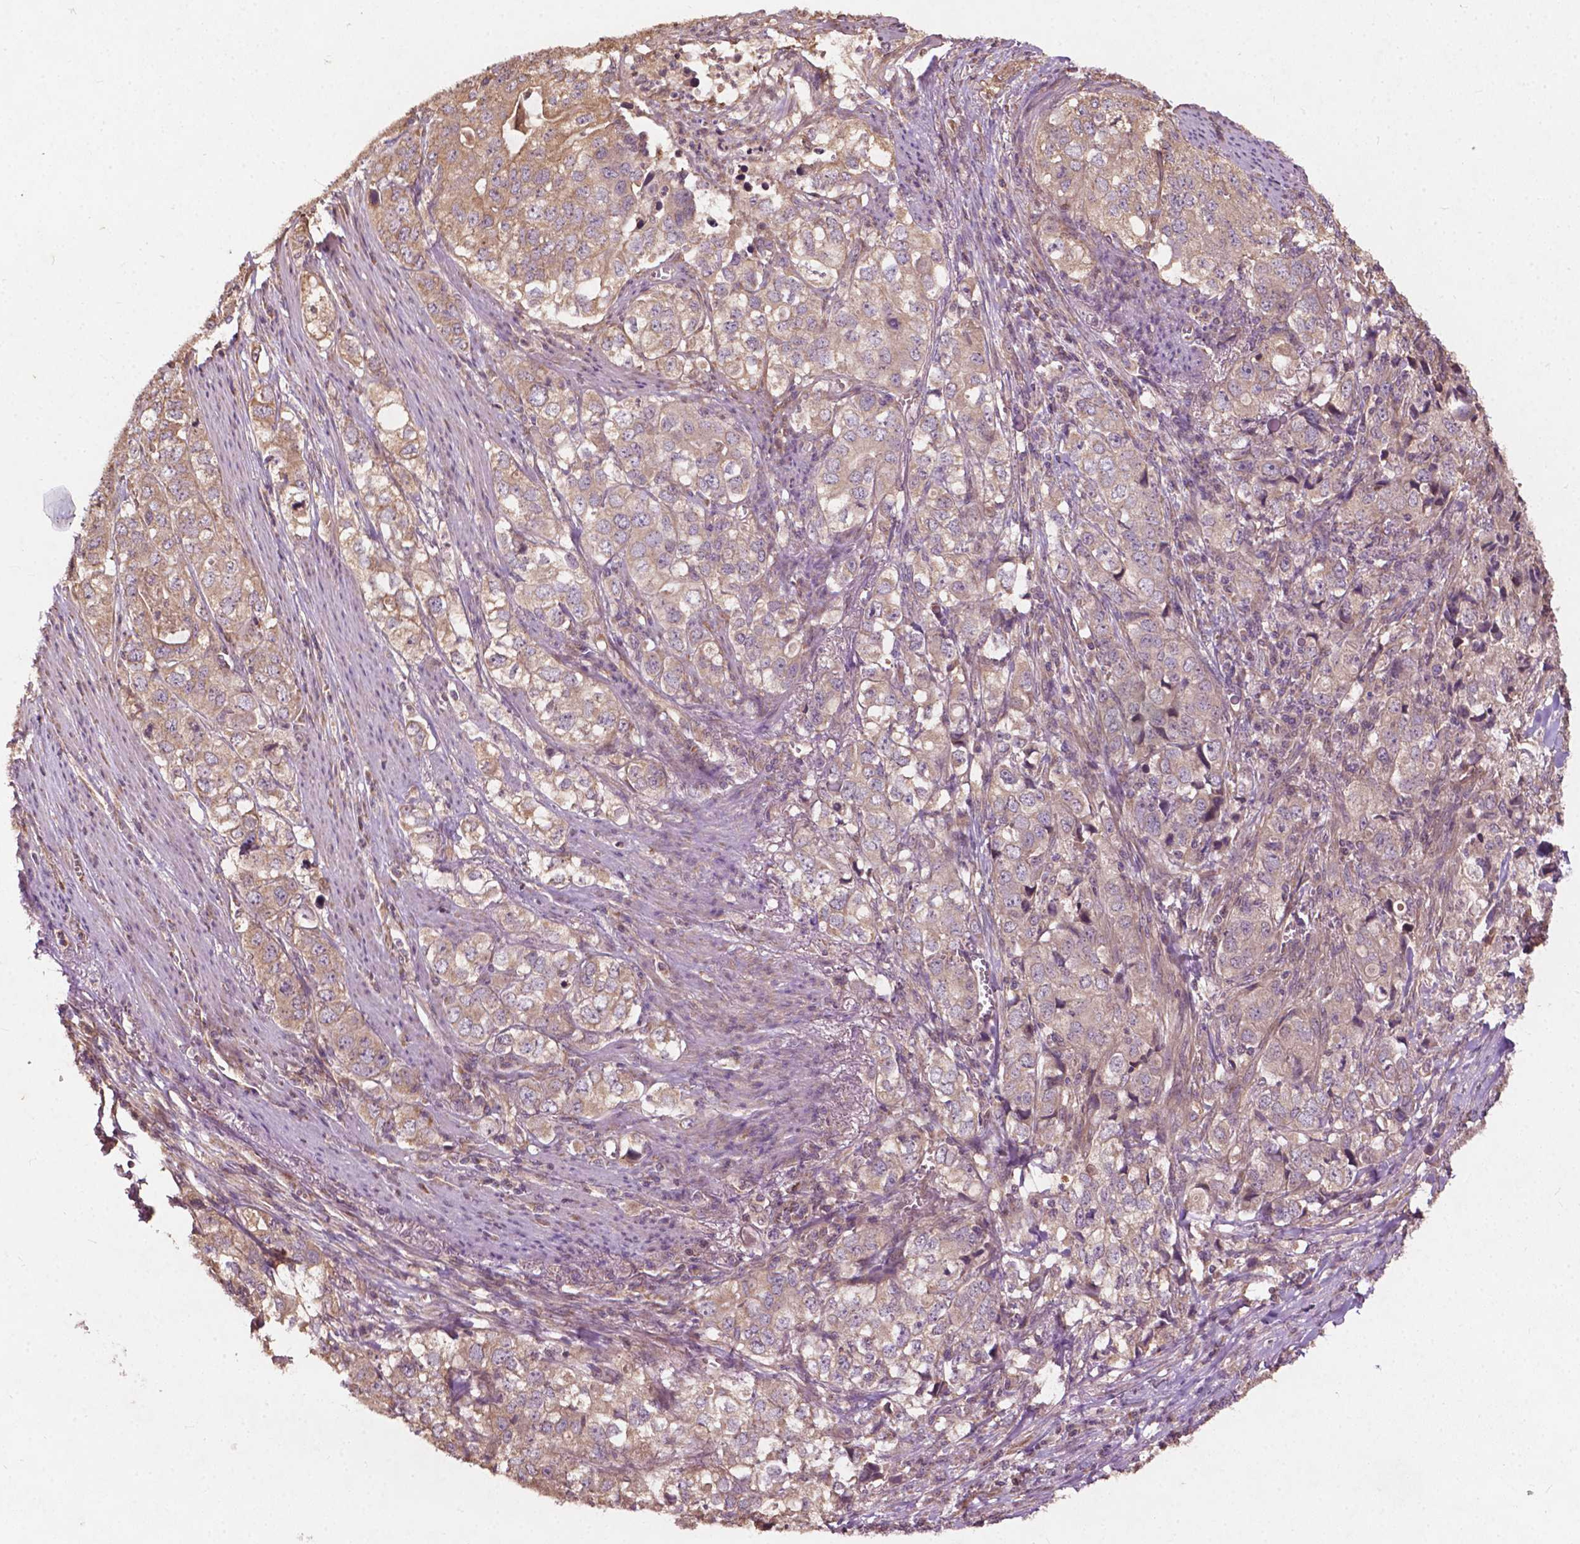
{"staining": {"intensity": "weak", "quantity": "25%-75%", "location": "cytoplasmic/membranous"}, "tissue": "stomach cancer", "cell_type": "Tumor cells", "image_type": "cancer", "snomed": [{"axis": "morphology", "description": "Adenocarcinoma, NOS"}, {"axis": "topography", "description": "Stomach, lower"}], "caption": "Weak cytoplasmic/membranous expression is present in about 25%-75% of tumor cells in stomach adenocarcinoma.", "gene": "CDC42BPA", "patient": {"sex": "female", "age": 72}}